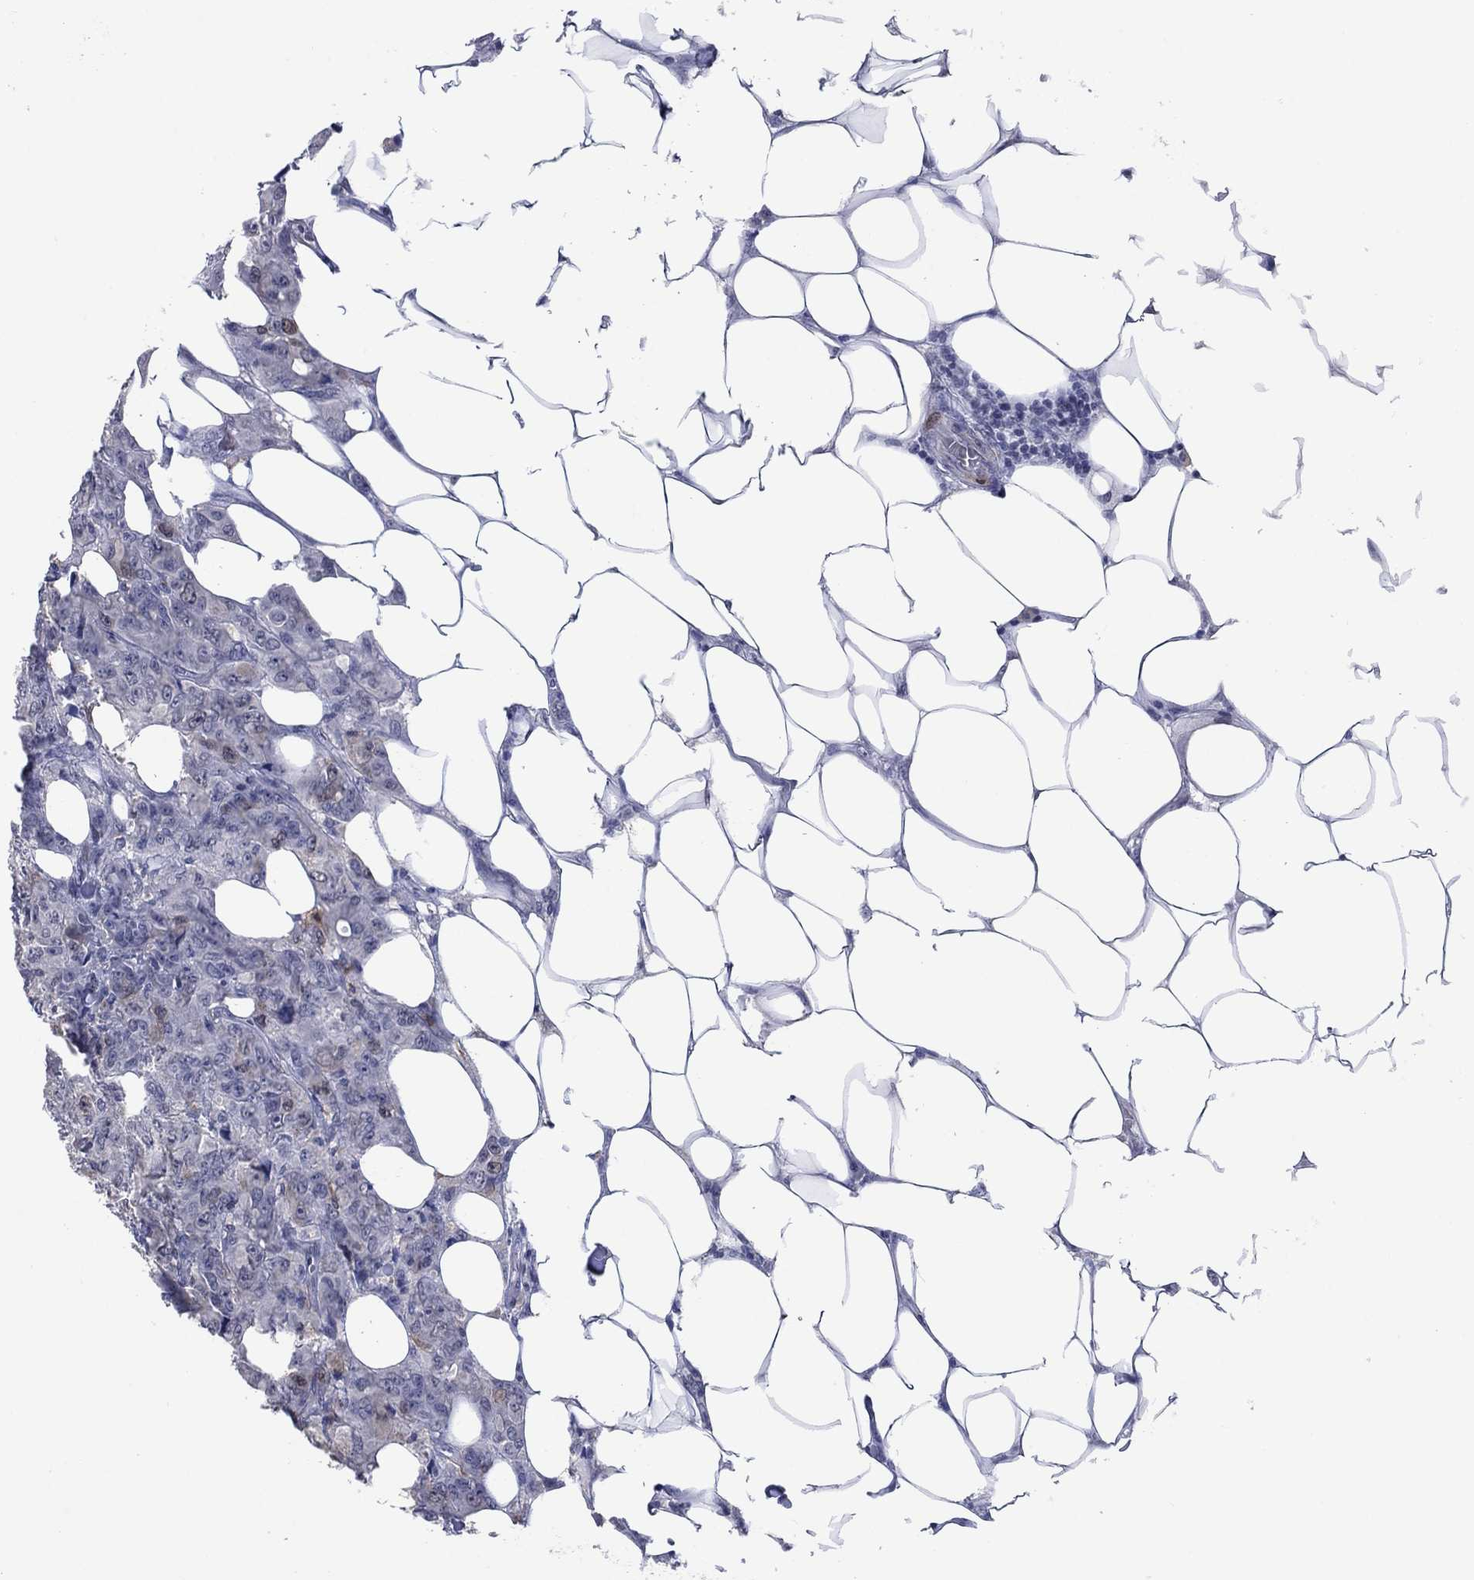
{"staining": {"intensity": "moderate", "quantity": "<25%", "location": "nuclear"}, "tissue": "breast cancer", "cell_type": "Tumor cells", "image_type": "cancer", "snomed": [{"axis": "morphology", "description": "Duct carcinoma"}, {"axis": "topography", "description": "Breast"}], "caption": "Immunohistochemical staining of human breast cancer displays low levels of moderate nuclear protein positivity in about <25% of tumor cells.", "gene": "TYMS", "patient": {"sex": "female", "age": 43}}